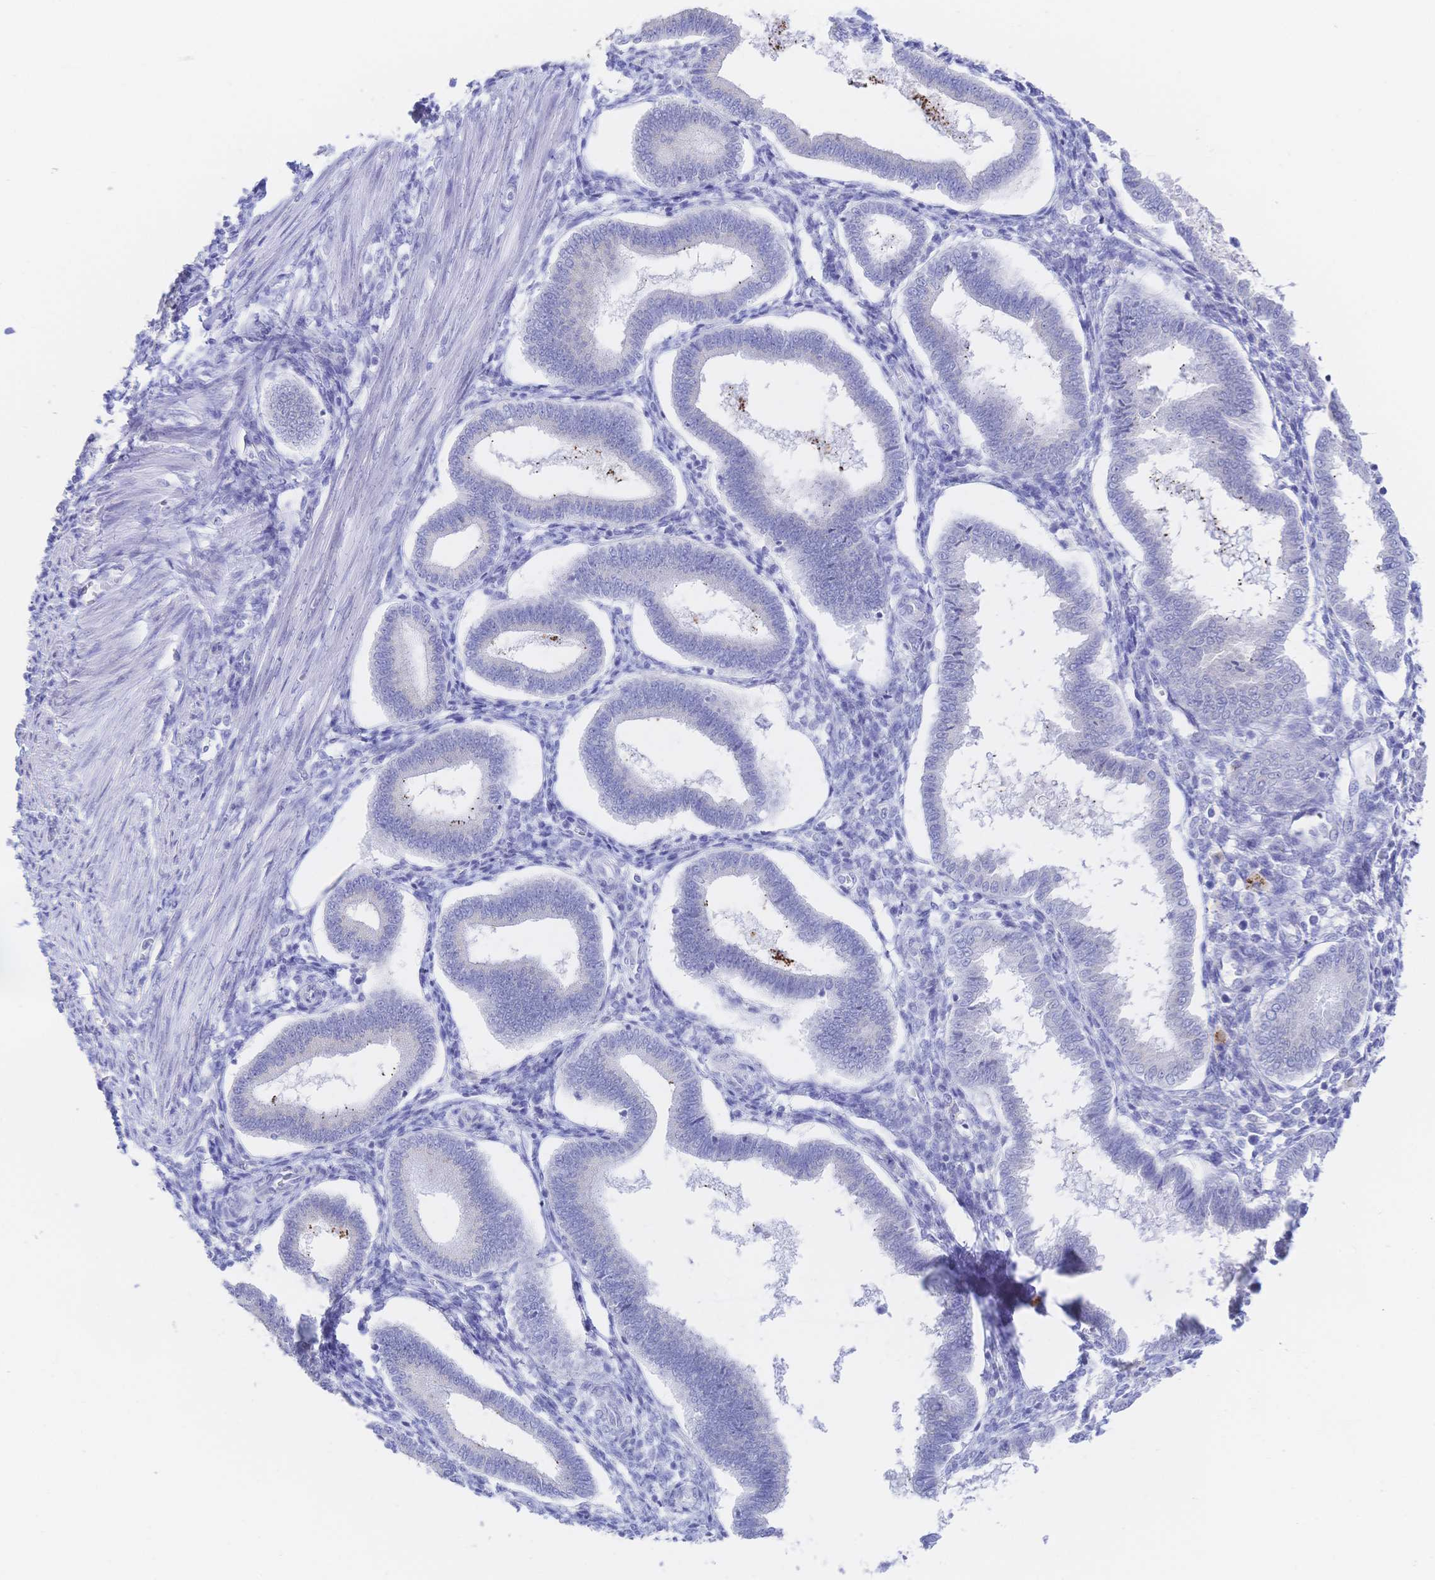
{"staining": {"intensity": "negative", "quantity": "none", "location": "none"}, "tissue": "endometrium", "cell_type": "Cells in endometrial stroma", "image_type": "normal", "snomed": [{"axis": "morphology", "description": "Normal tissue, NOS"}, {"axis": "topography", "description": "Endometrium"}], "caption": "High magnification brightfield microscopy of benign endometrium stained with DAB (3,3'-diaminobenzidine) (brown) and counterstained with hematoxylin (blue): cells in endometrial stroma show no significant positivity. (Immunohistochemistry (ihc), brightfield microscopy, high magnification).", "gene": "SIAH3", "patient": {"sex": "female", "age": 24}}